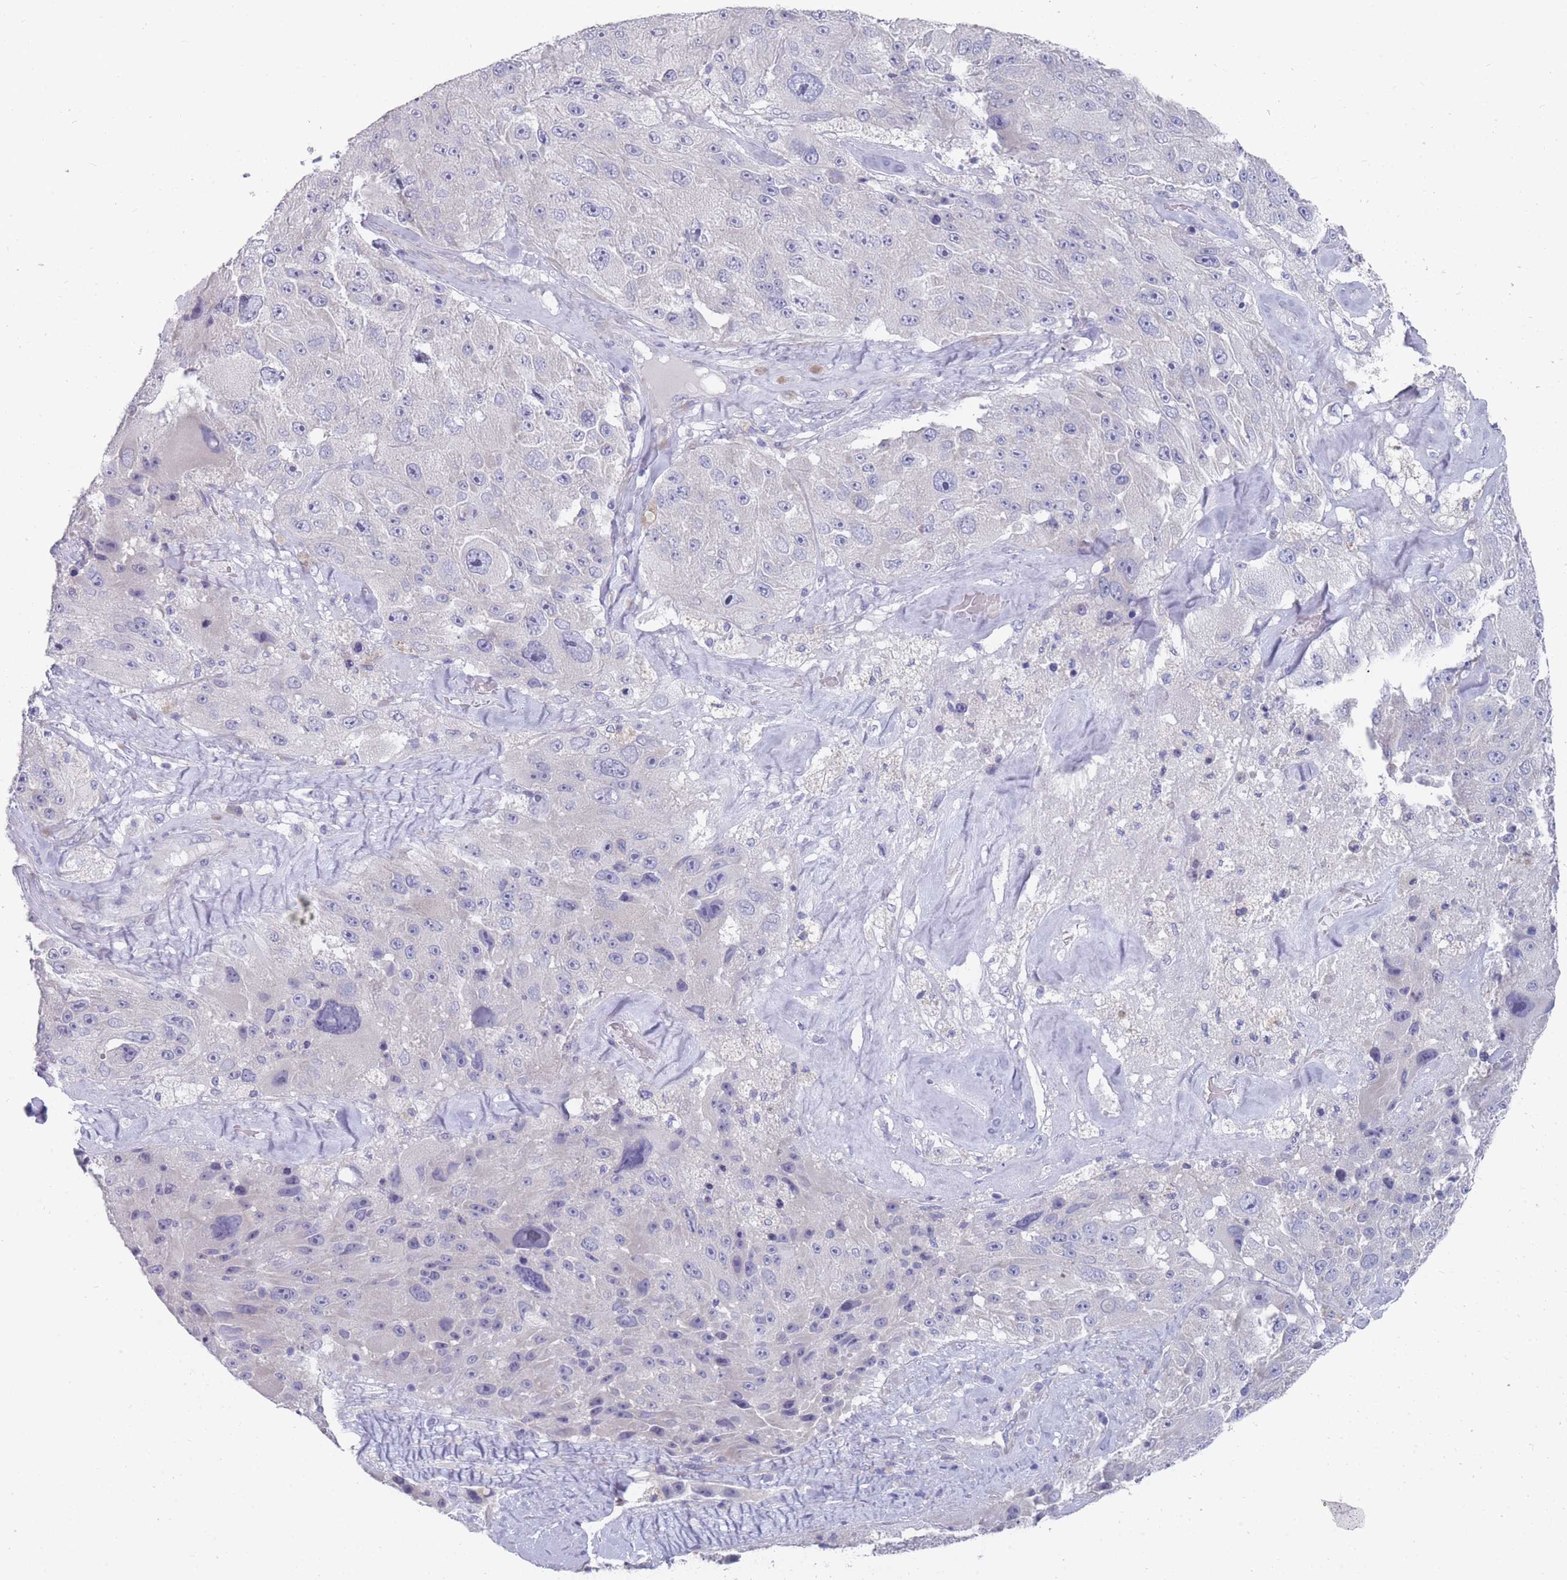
{"staining": {"intensity": "negative", "quantity": "none", "location": "none"}, "tissue": "melanoma", "cell_type": "Tumor cells", "image_type": "cancer", "snomed": [{"axis": "morphology", "description": "Malignant melanoma, Metastatic site"}, {"axis": "topography", "description": "Lymph node"}], "caption": "High magnification brightfield microscopy of malignant melanoma (metastatic site) stained with DAB (3,3'-diaminobenzidine) (brown) and counterstained with hematoxylin (blue): tumor cells show no significant staining. The staining was performed using DAB (3,3'-diaminobenzidine) to visualize the protein expression in brown, while the nuclei were stained in blue with hematoxylin (Magnification: 20x).", "gene": "PIGU", "patient": {"sex": "male", "age": 62}}